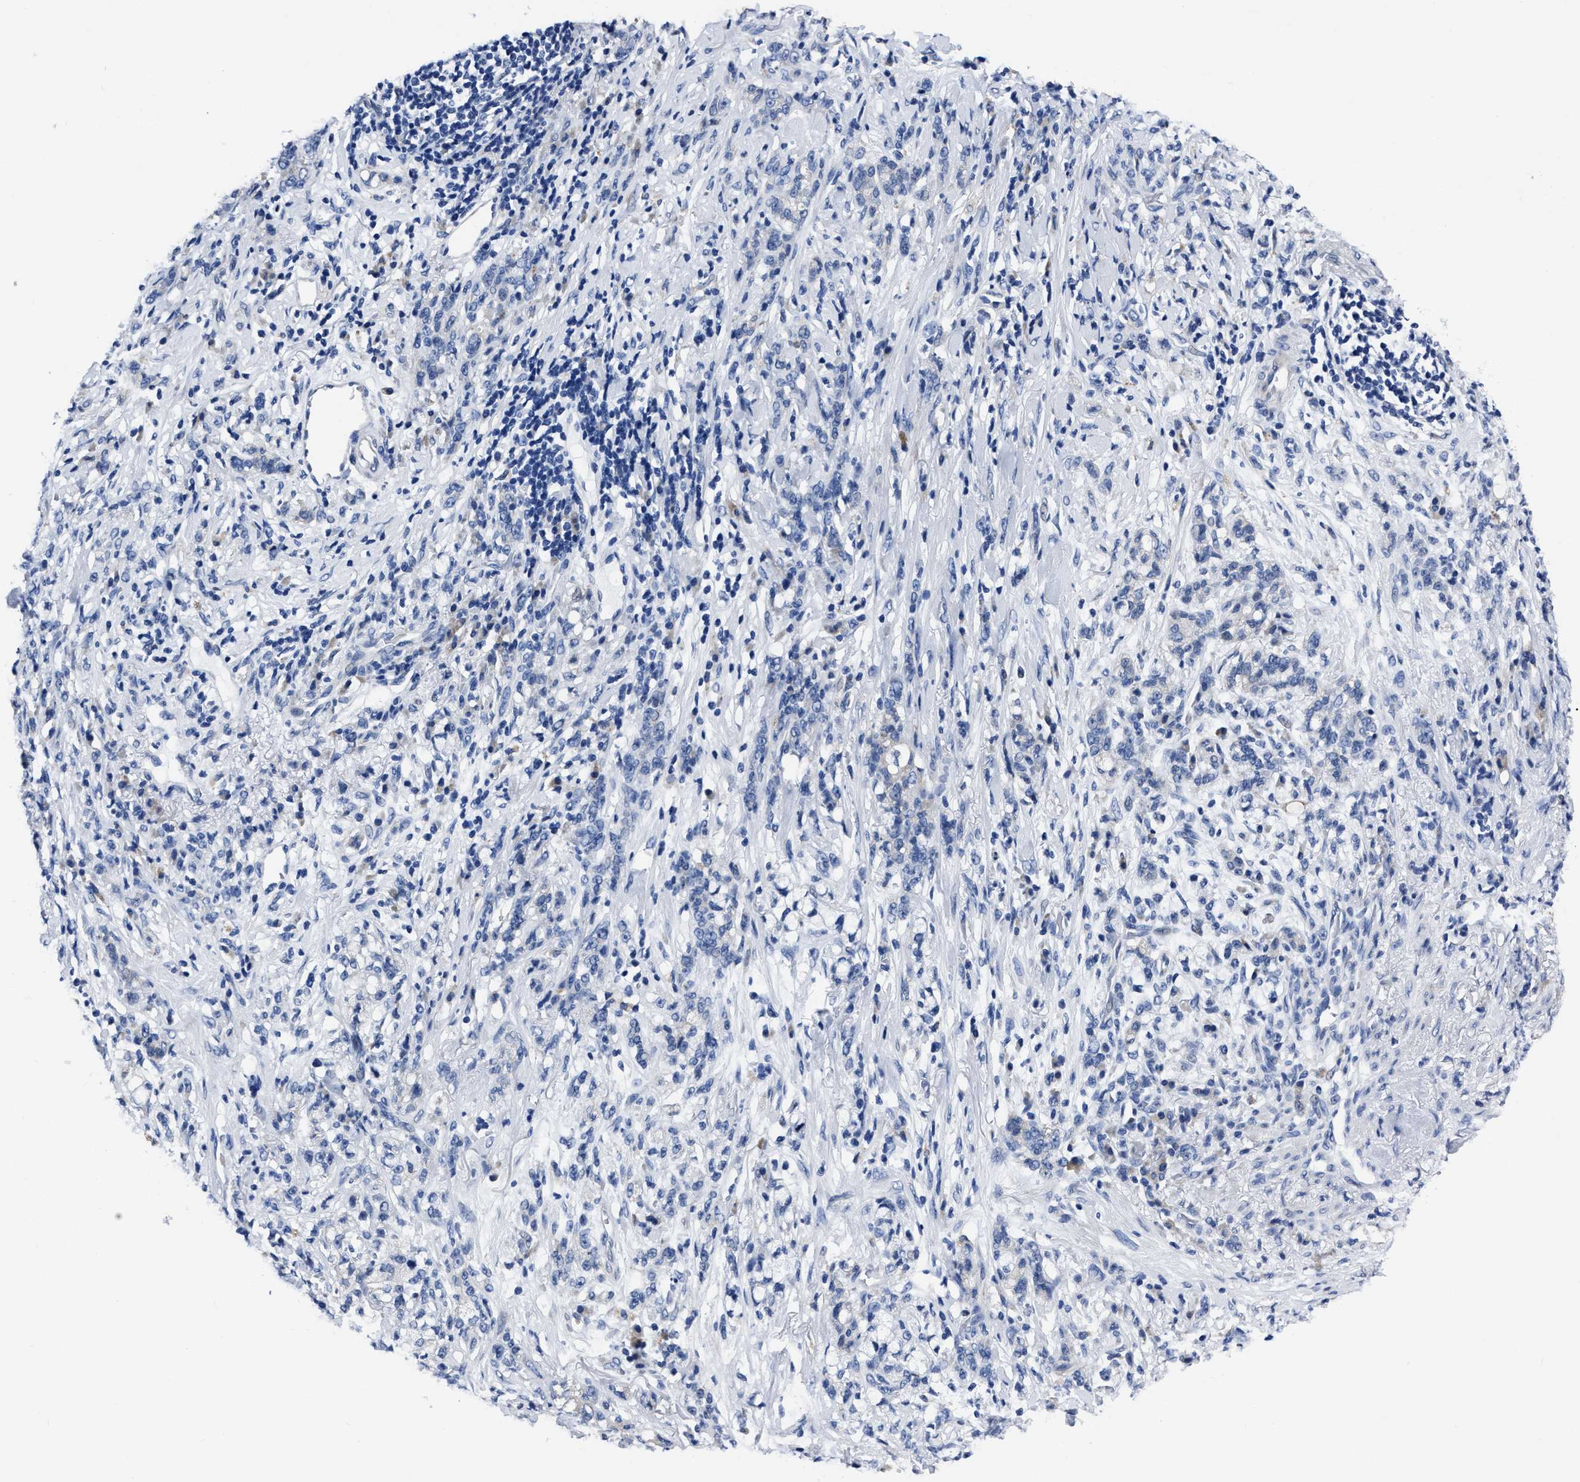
{"staining": {"intensity": "negative", "quantity": "none", "location": "none"}, "tissue": "stomach cancer", "cell_type": "Tumor cells", "image_type": "cancer", "snomed": [{"axis": "morphology", "description": "Adenocarcinoma, NOS"}, {"axis": "topography", "description": "Stomach, lower"}], "caption": "High power microscopy micrograph of an IHC photomicrograph of stomach cancer (adenocarcinoma), revealing no significant positivity in tumor cells.", "gene": "MOV10L1", "patient": {"sex": "male", "age": 88}}